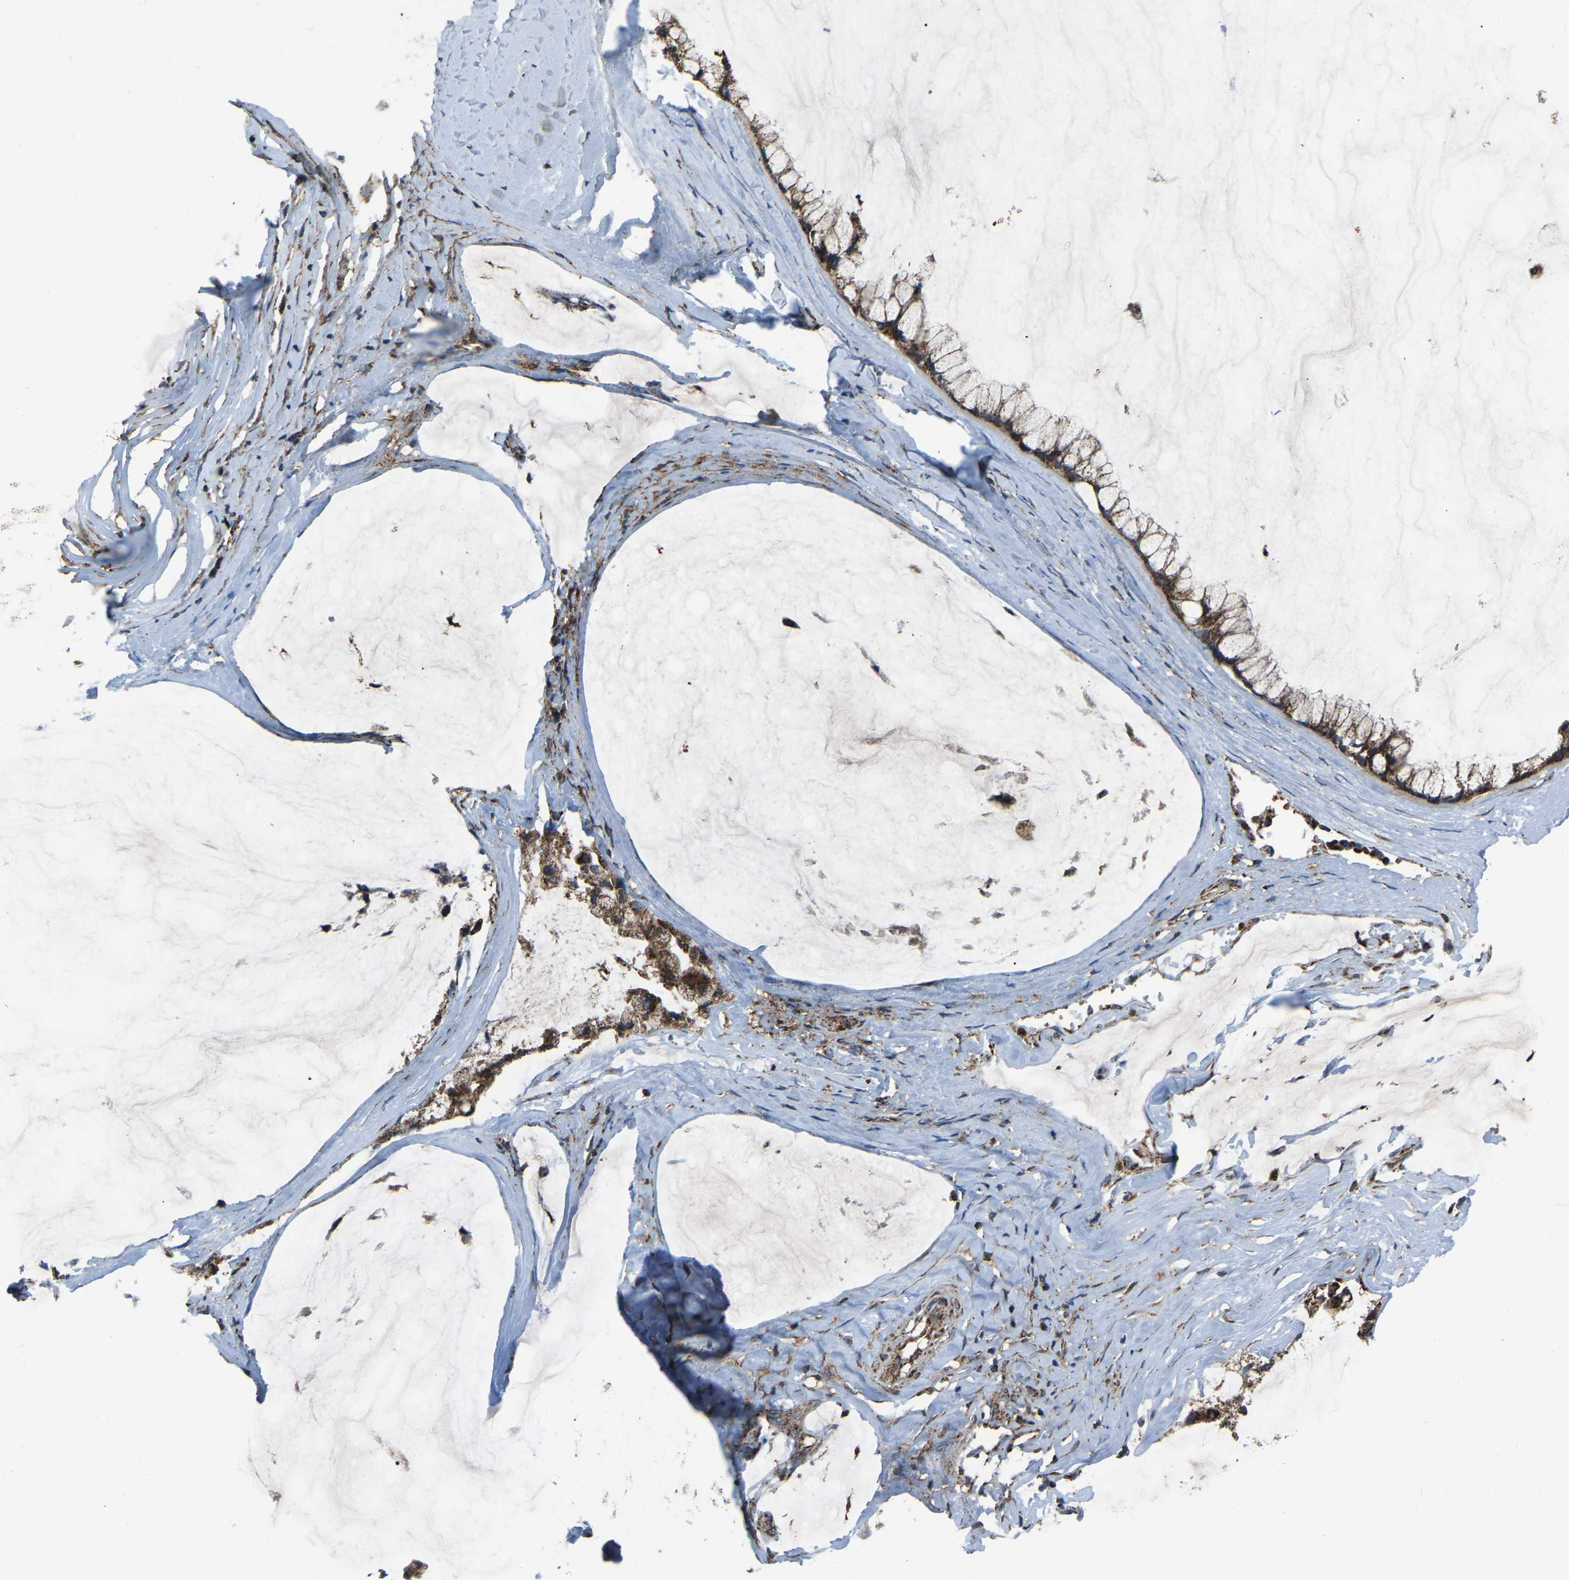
{"staining": {"intensity": "moderate", "quantity": ">75%", "location": "cytoplasmic/membranous"}, "tissue": "ovarian cancer", "cell_type": "Tumor cells", "image_type": "cancer", "snomed": [{"axis": "morphology", "description": "Cystadenocarcinoma, mucinous, NOS"}, {"axis": "topography", "description": "Ovary"}], "caption": "Ovarian mucinous cystadenocarcinoma stained for a protein reveals moderate cytoplasmic/membranous positivity in tumor cells. The staining was performed using DAB to visualize the protein expression in brown, while the nuclei were stained in blue with hematoxylin (Magnification: 20x).", "gene": "AKR1A1", "patient": {"sex": "female", "age": 39}}